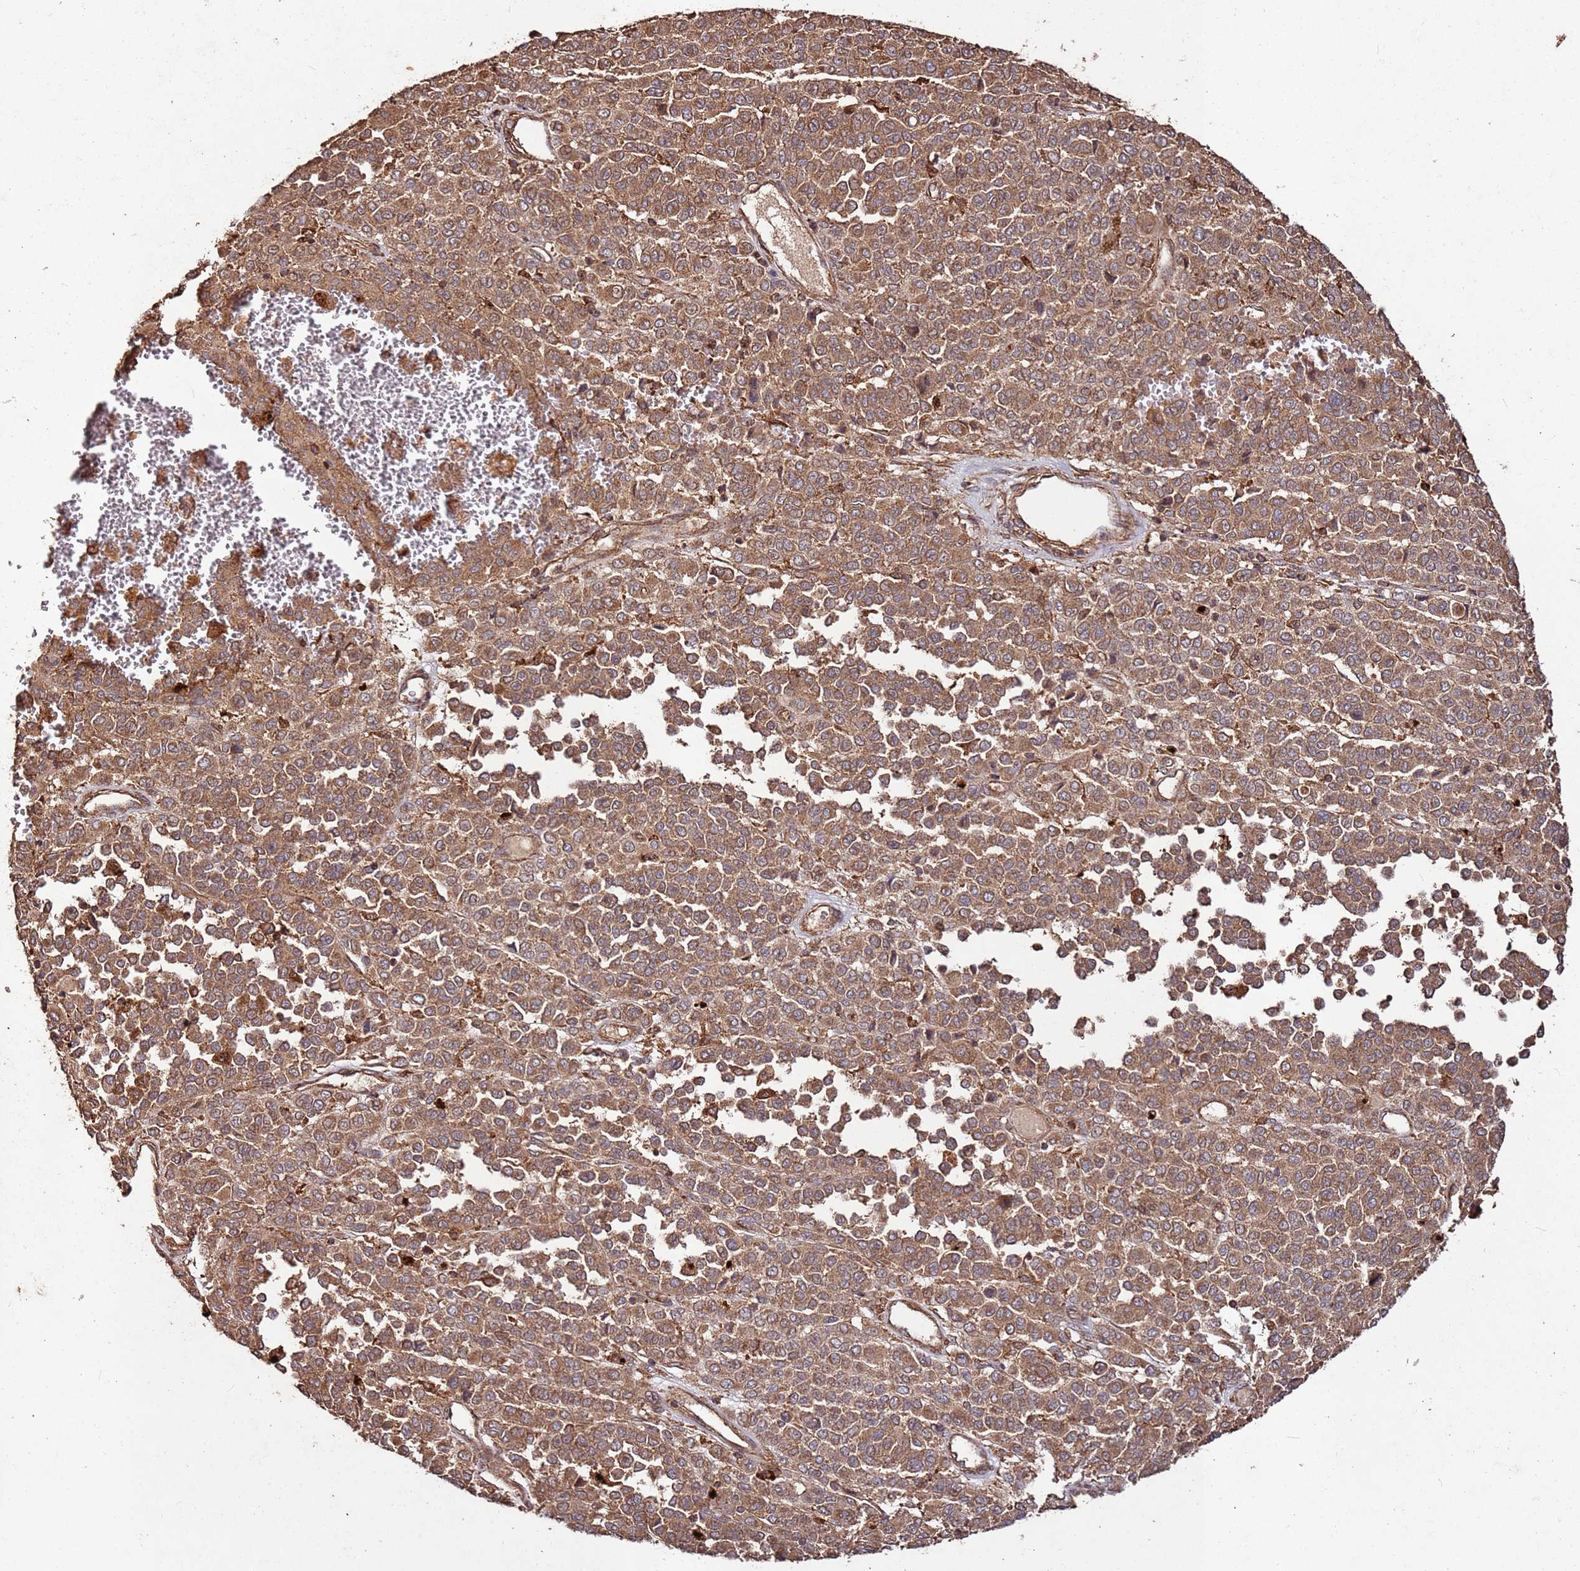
{"staining": {"intensity": "moderate", "quantity": ">75%", "location": "cytoplasmic/membranous"}, "tissue": "melanoma", "cell_type": "Tumor cells", "image_type": "cancer", "snomed": [{"axis": "morphology", "description": "Malignant melanoma, Metastatic site"}, {"axis": "topography", "description": "Pancreas"}], "caption": "Protein expression analysis of malignant melanoma (metastatic site) reveals moderate cytoplasmic/membranous positivity in approximately >75% of tumor cells.", "gene": "FAM186A", "patient": {"sex": "female", "age": 30}}